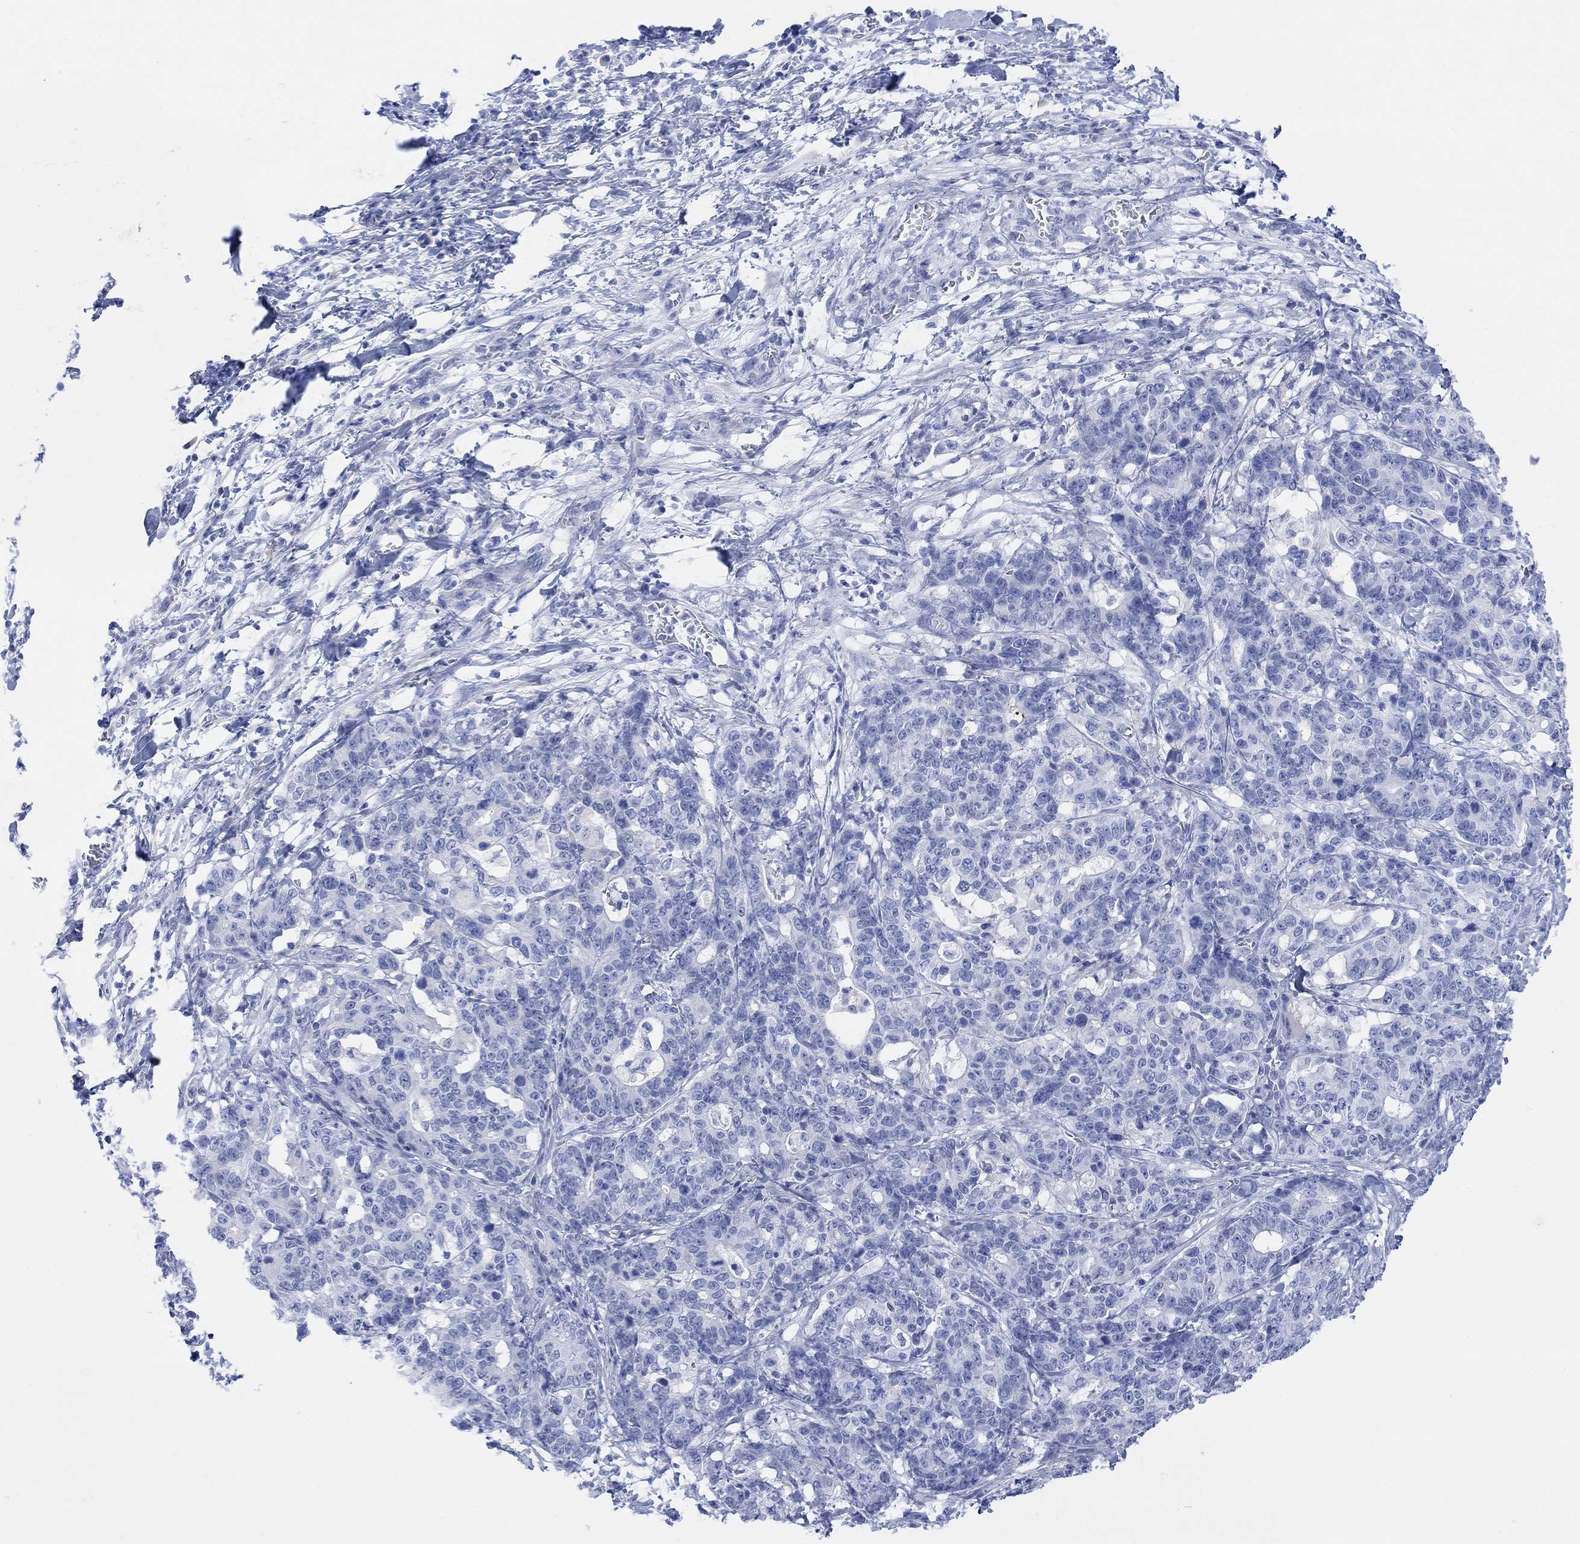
{"staining": {"intensity": "negative", "quantity": "none", "location": "none"}, "tissue": "stomach cancer", "cell_type": "Tumor cells", "image_type": "cancer", "snomed": [{"axis": "morphology", "description": "Normal tissue, NOS"}, {"axis": "morphology", "description": "Adenocarcinoma, NOS"}, {"axis": "topography", "description": "Stomach"}], "caption": "Human stomach adenocarcinoma stained for a protein using IHC displays no positivity in tumor cells.", "gene": "GNG13", "patient": {"sex": "female", "age": 64}}